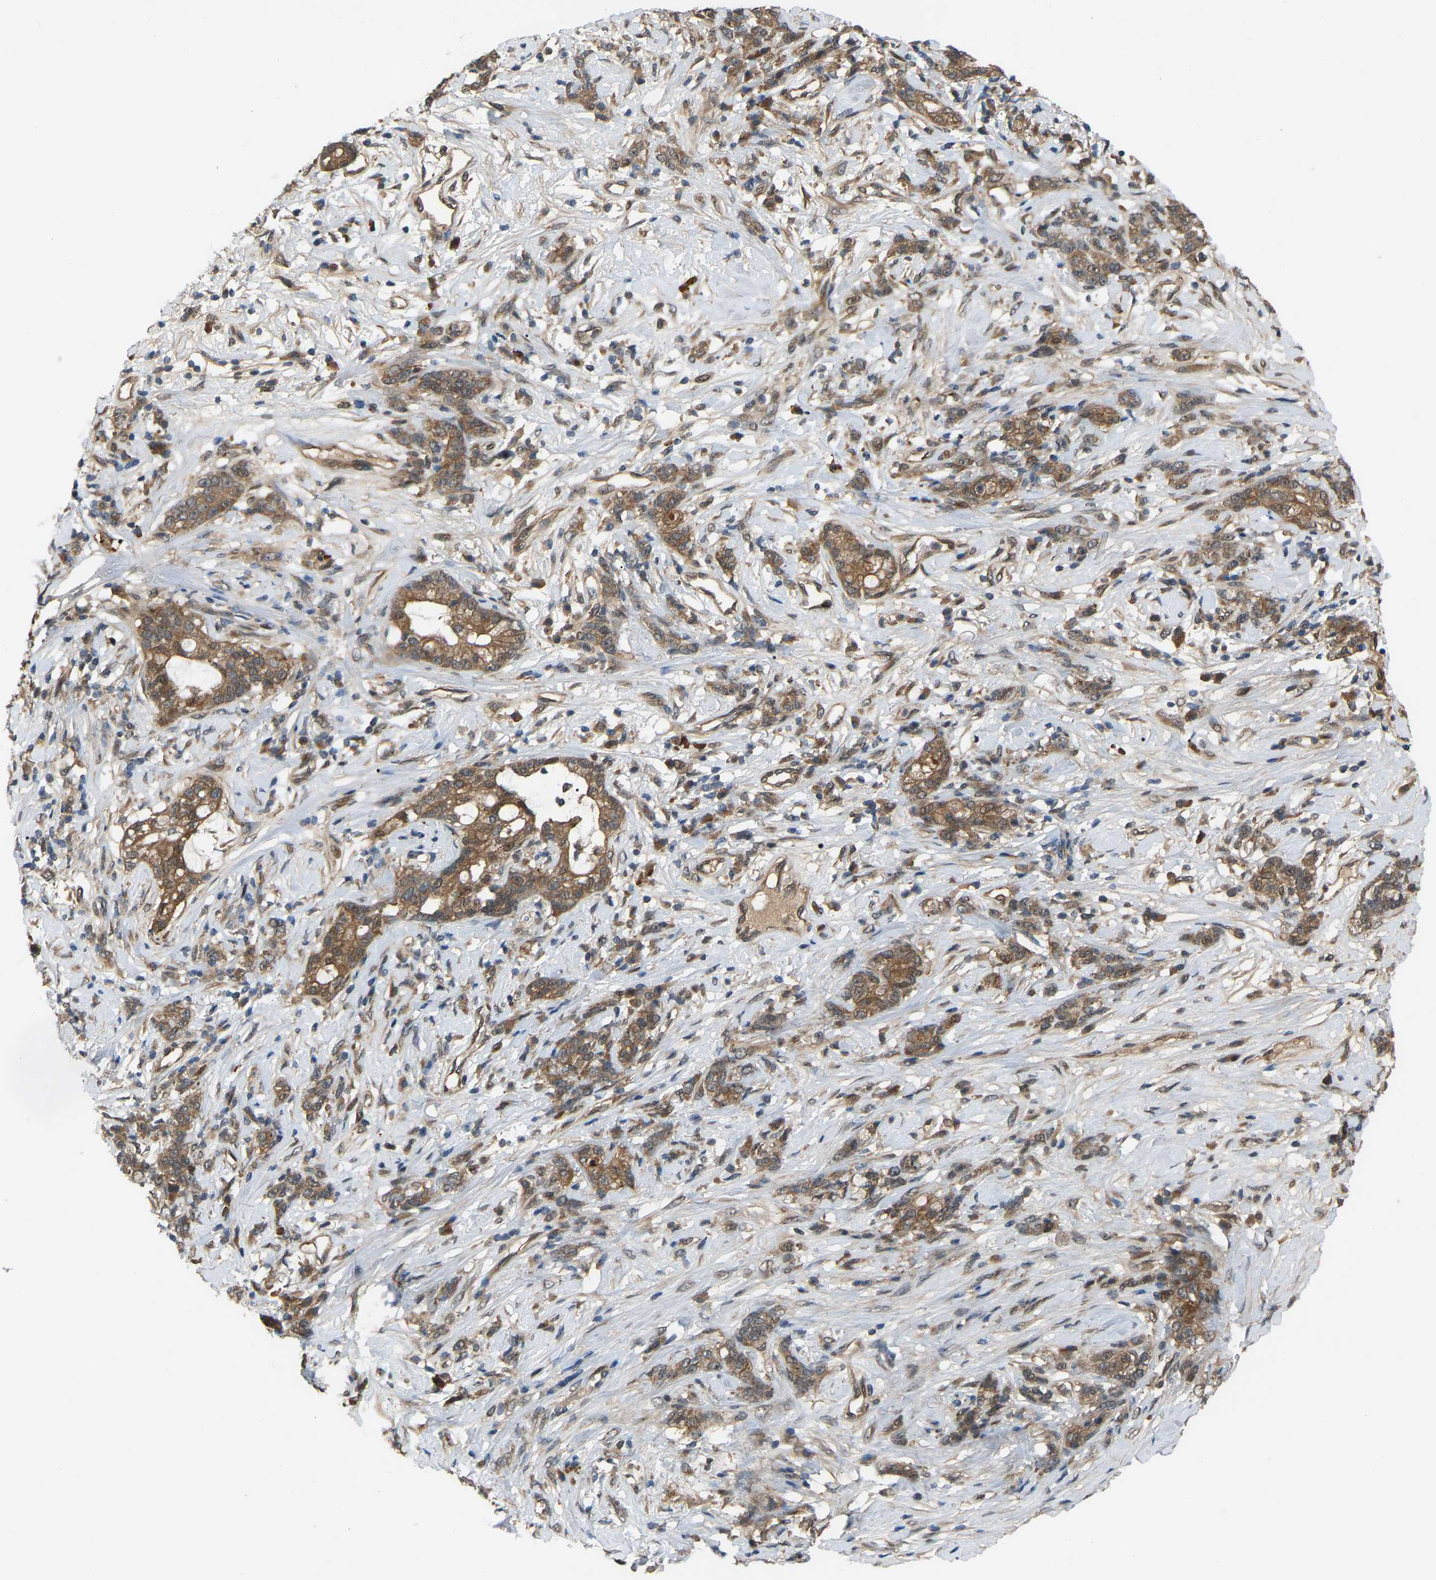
{"staining": {"intensity": "moderate", "quantity": ">75%", "location": "cytoplasmic/membranous"}, "tissue": "stomach cancer", "cell_type": "Tumor cells", "image_type": "cancer", "snomed": [{"axis": "morphology", "description": "Adenocarcinoma, NOS"}, {"axis": "topography", "description": "Stomach, lower"}], "caption": "Immunohistochemical staining of human stomach cancer (adenocarcinoma) shows medium levels of moderate cytoplasmic/membranous staining in approximately >75% of tumor cells. Using DAB (brown) and hematoxylin (blue) stains, captured at high magnification using brightfield microscopy.", "gene": "CROT", "patient": {"sex": "male", "age": 88}}